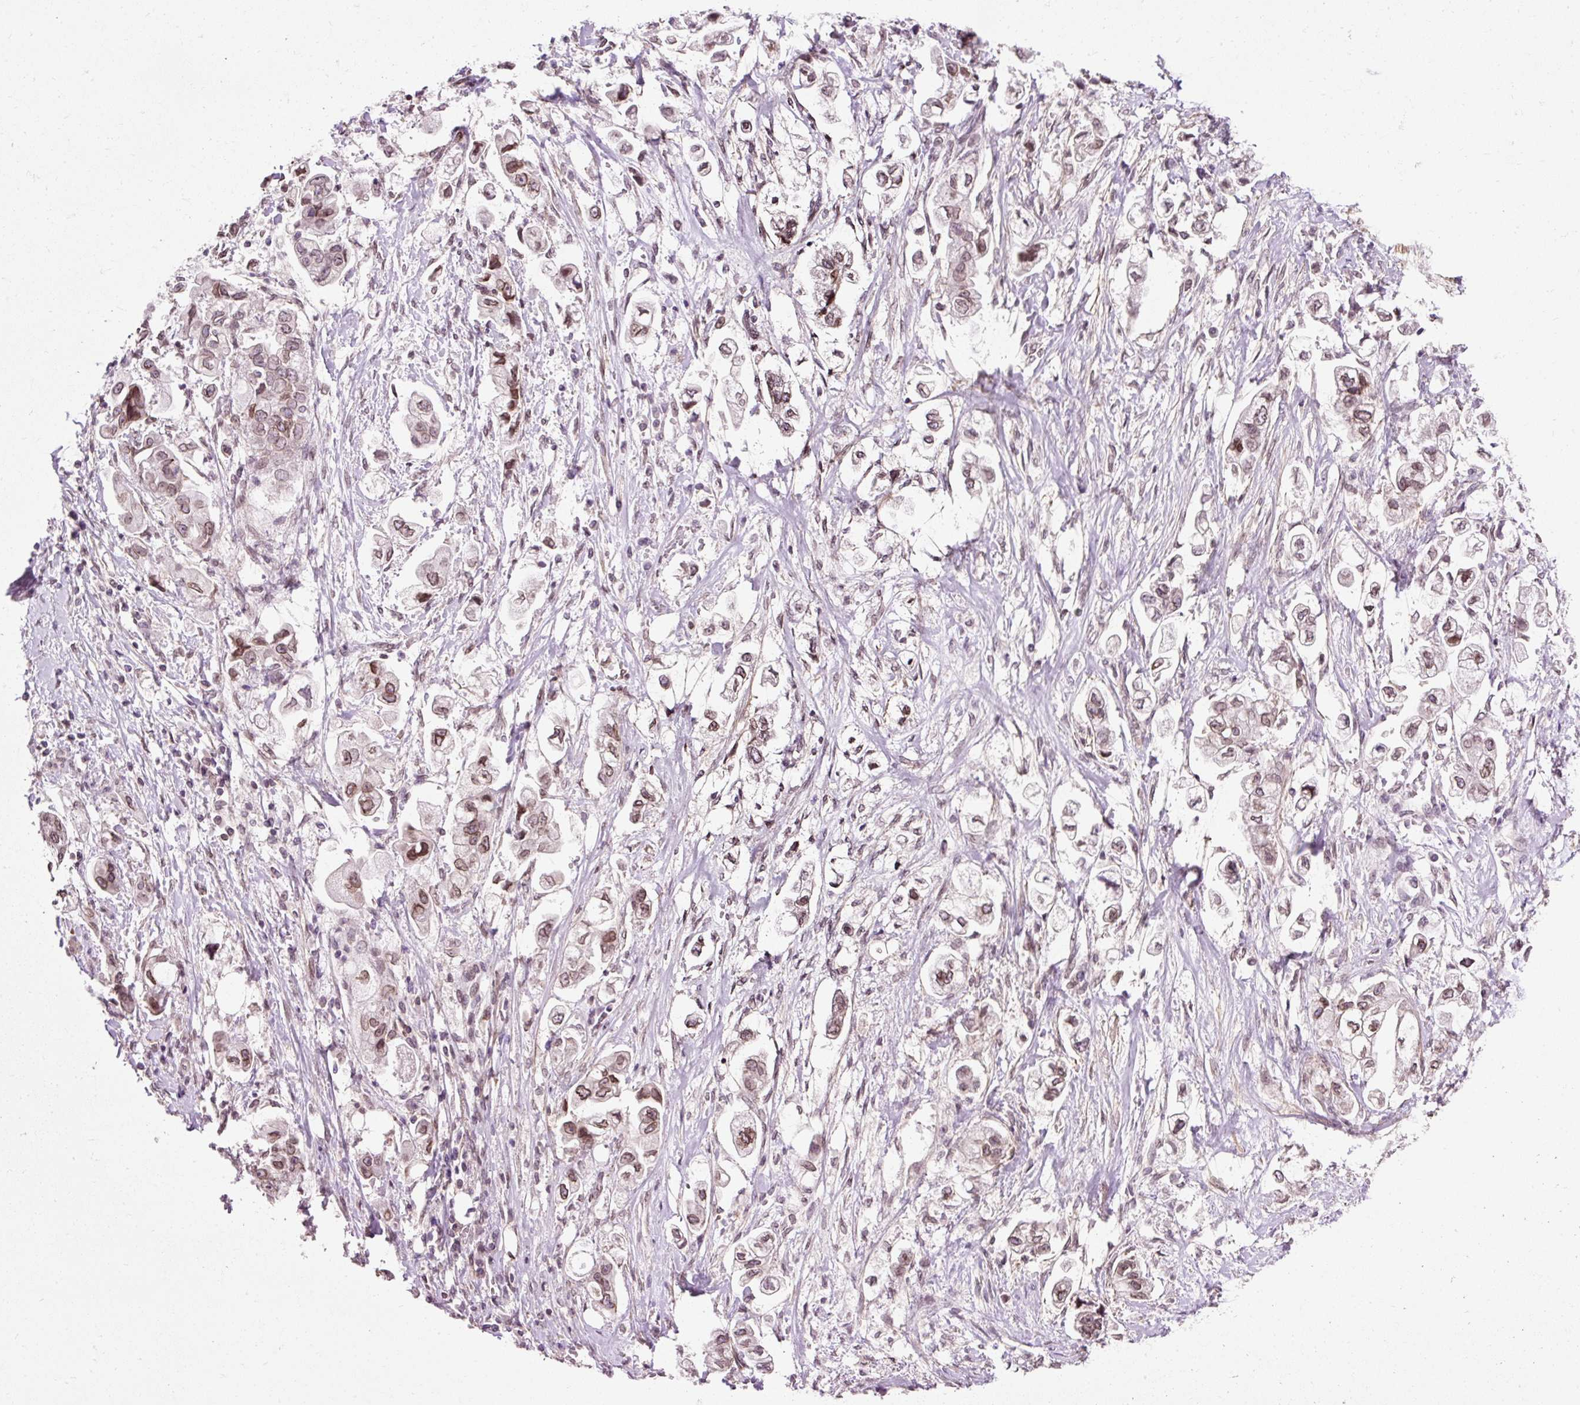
{"staining": {"intensity": "moderate", "quantity": ">75%", "location": "cytoplasmic/membranous,nuclear"}, "tissue": "stomach cancer", "cell_type": "Tumor cells", "image_type": "cancer", "snomed": [{"axis": "morphology", "description": "Adenocarcinoma, NOS"}, {"axis": "topography", "description": "Stomach"}], "caption": "DAB (3,3'-diaminobenzidine) immunohistochemical staining of human stomach cancer demonstrates moderate cytoplasmic/membranous and nuclear protein positivity in approximately >75% of tumor cells. (Stains: DAB (3,3'-diaminobenzidine) in brown, nuclei in blue, Microscopy: brightfield microscopy at high magnification).", "gene": "ZNF610", "patient": {"sex": "male", "age": 62}}